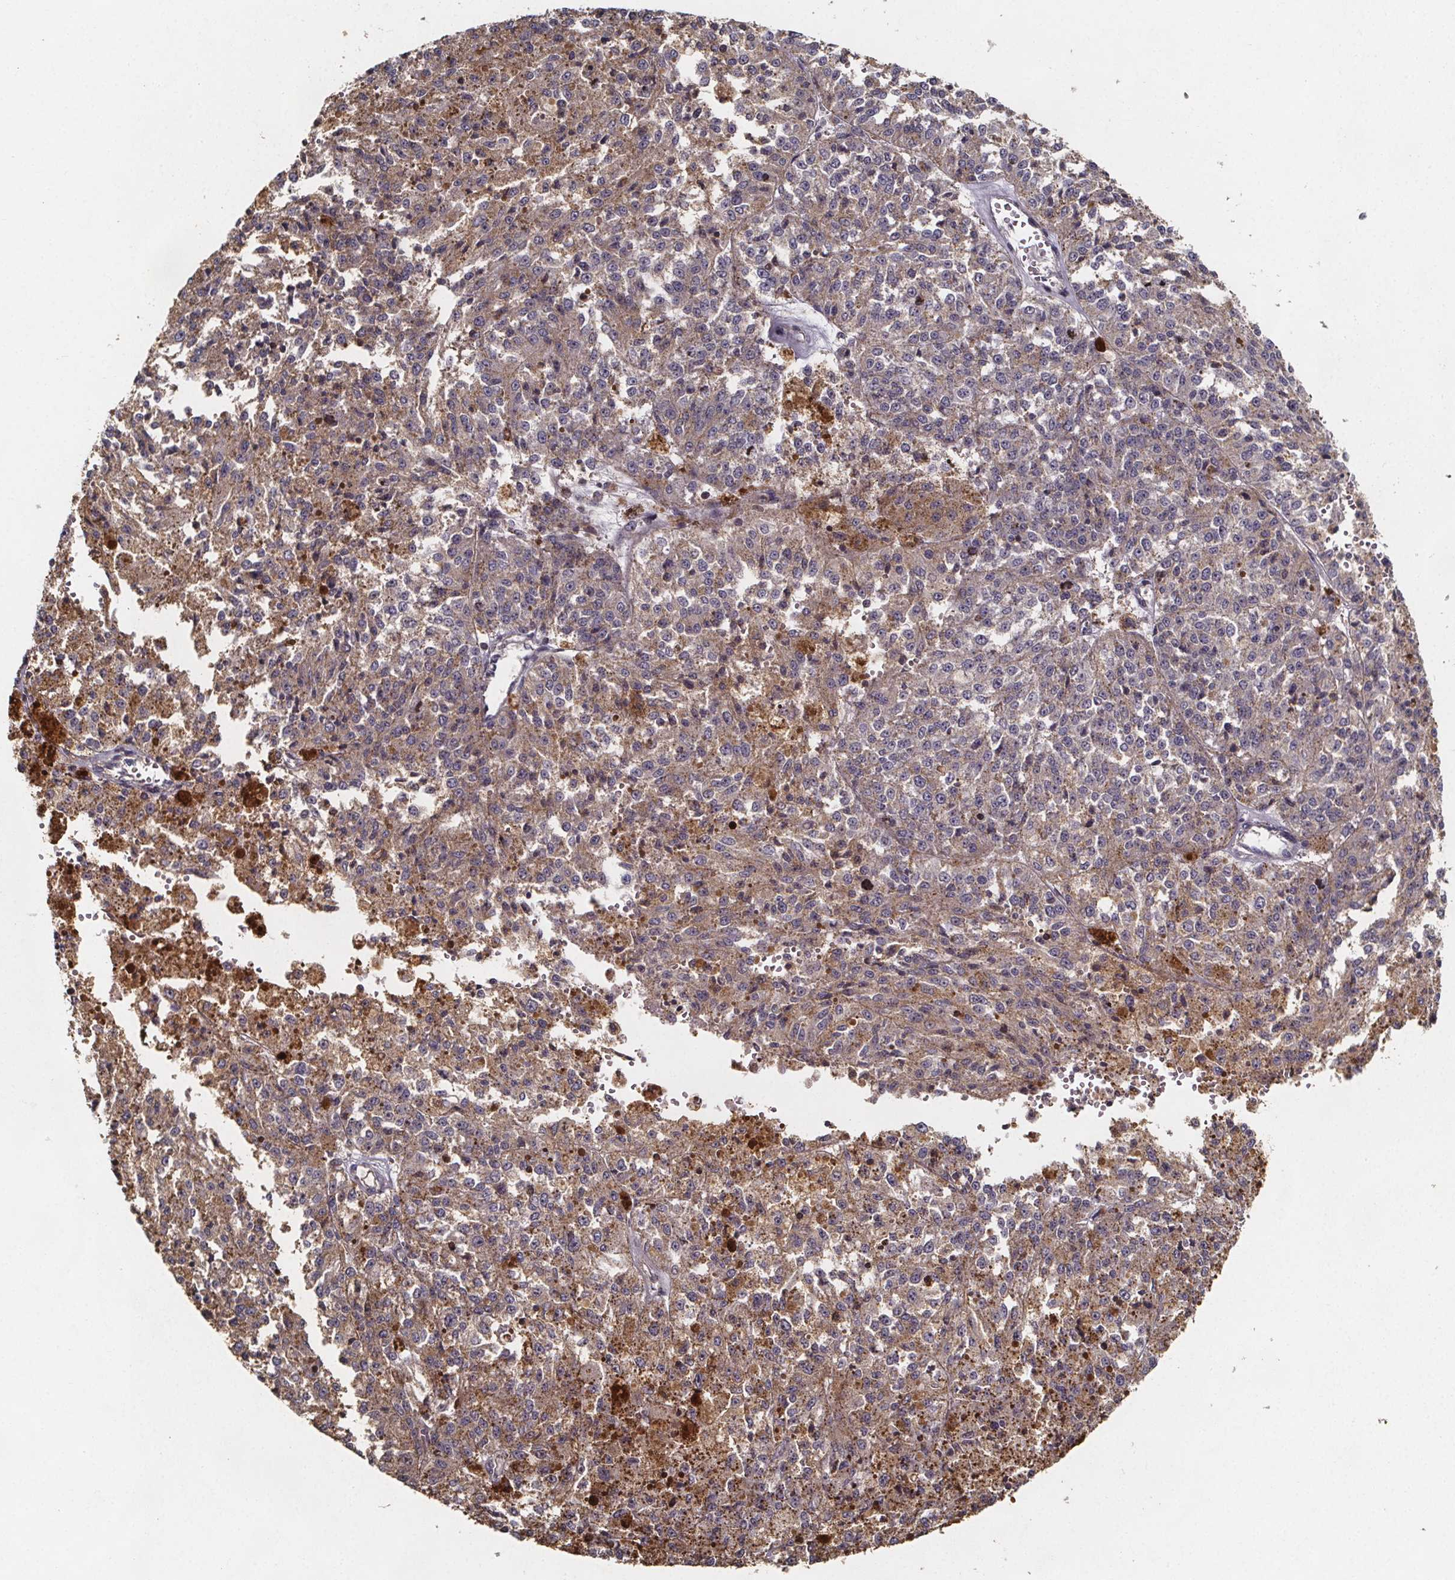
{"staining": {"intensity": "moderate", "quantity": "<25%", "location": "cytoplasmic/membranous"}, "tissue": "melanoma", "cell_type": "Tumor cells", "image_type": "cancer", "snomed": [{"axis": "morphology", "description": "Malignant melanoma, Metastatic site"}, {"axis": "topography", "description": "Lymph node"}], "caption": "Malignant melanoma (metastatic site) stained for a protein (brown) exhibits moderate cytoplasmic/membranous positive positivity in approximately <25% of tumor cells.", "gene": "ZNF879", "patient": {"sex": "female", "age": 64}}